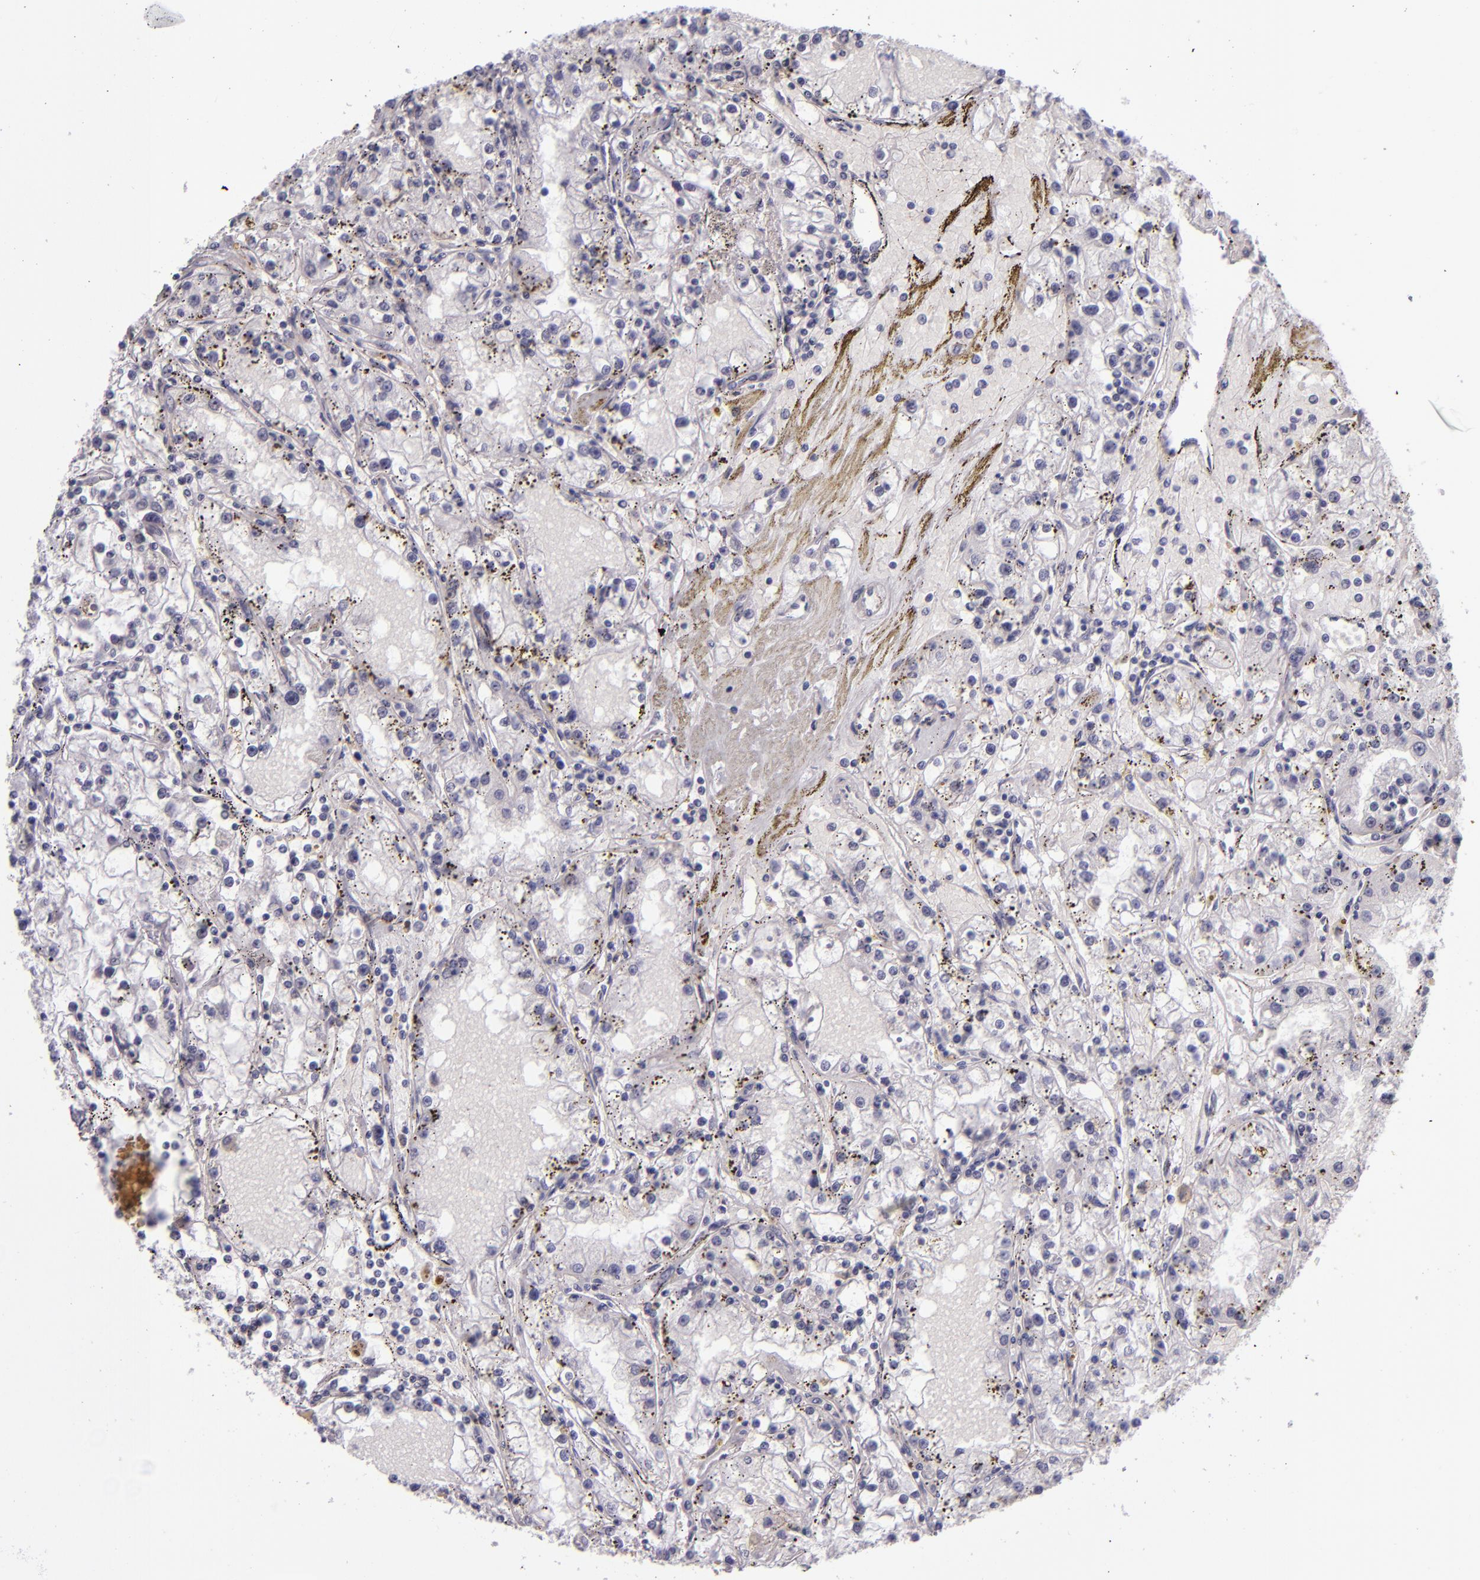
{"staining": {"intensity": "negative", "quantity": "none", "location": "none"}, "tissue": "renal cancer", "cell_type": "Tumor cells", "image_type": "cancer", "snomed": [{"axis": "morphology", "description": "Adenocarcinoma, NOS"}, {"axis": "topography", "description": "Kidney"}], "caption": "Immunohistochemical staining of renal cancer exhibits no significant staining in tumor cells. (DAB IHC with hematoxylin counter stain).", "gene": "SNCB", "patient": {"sex": "male", "age": 56}}